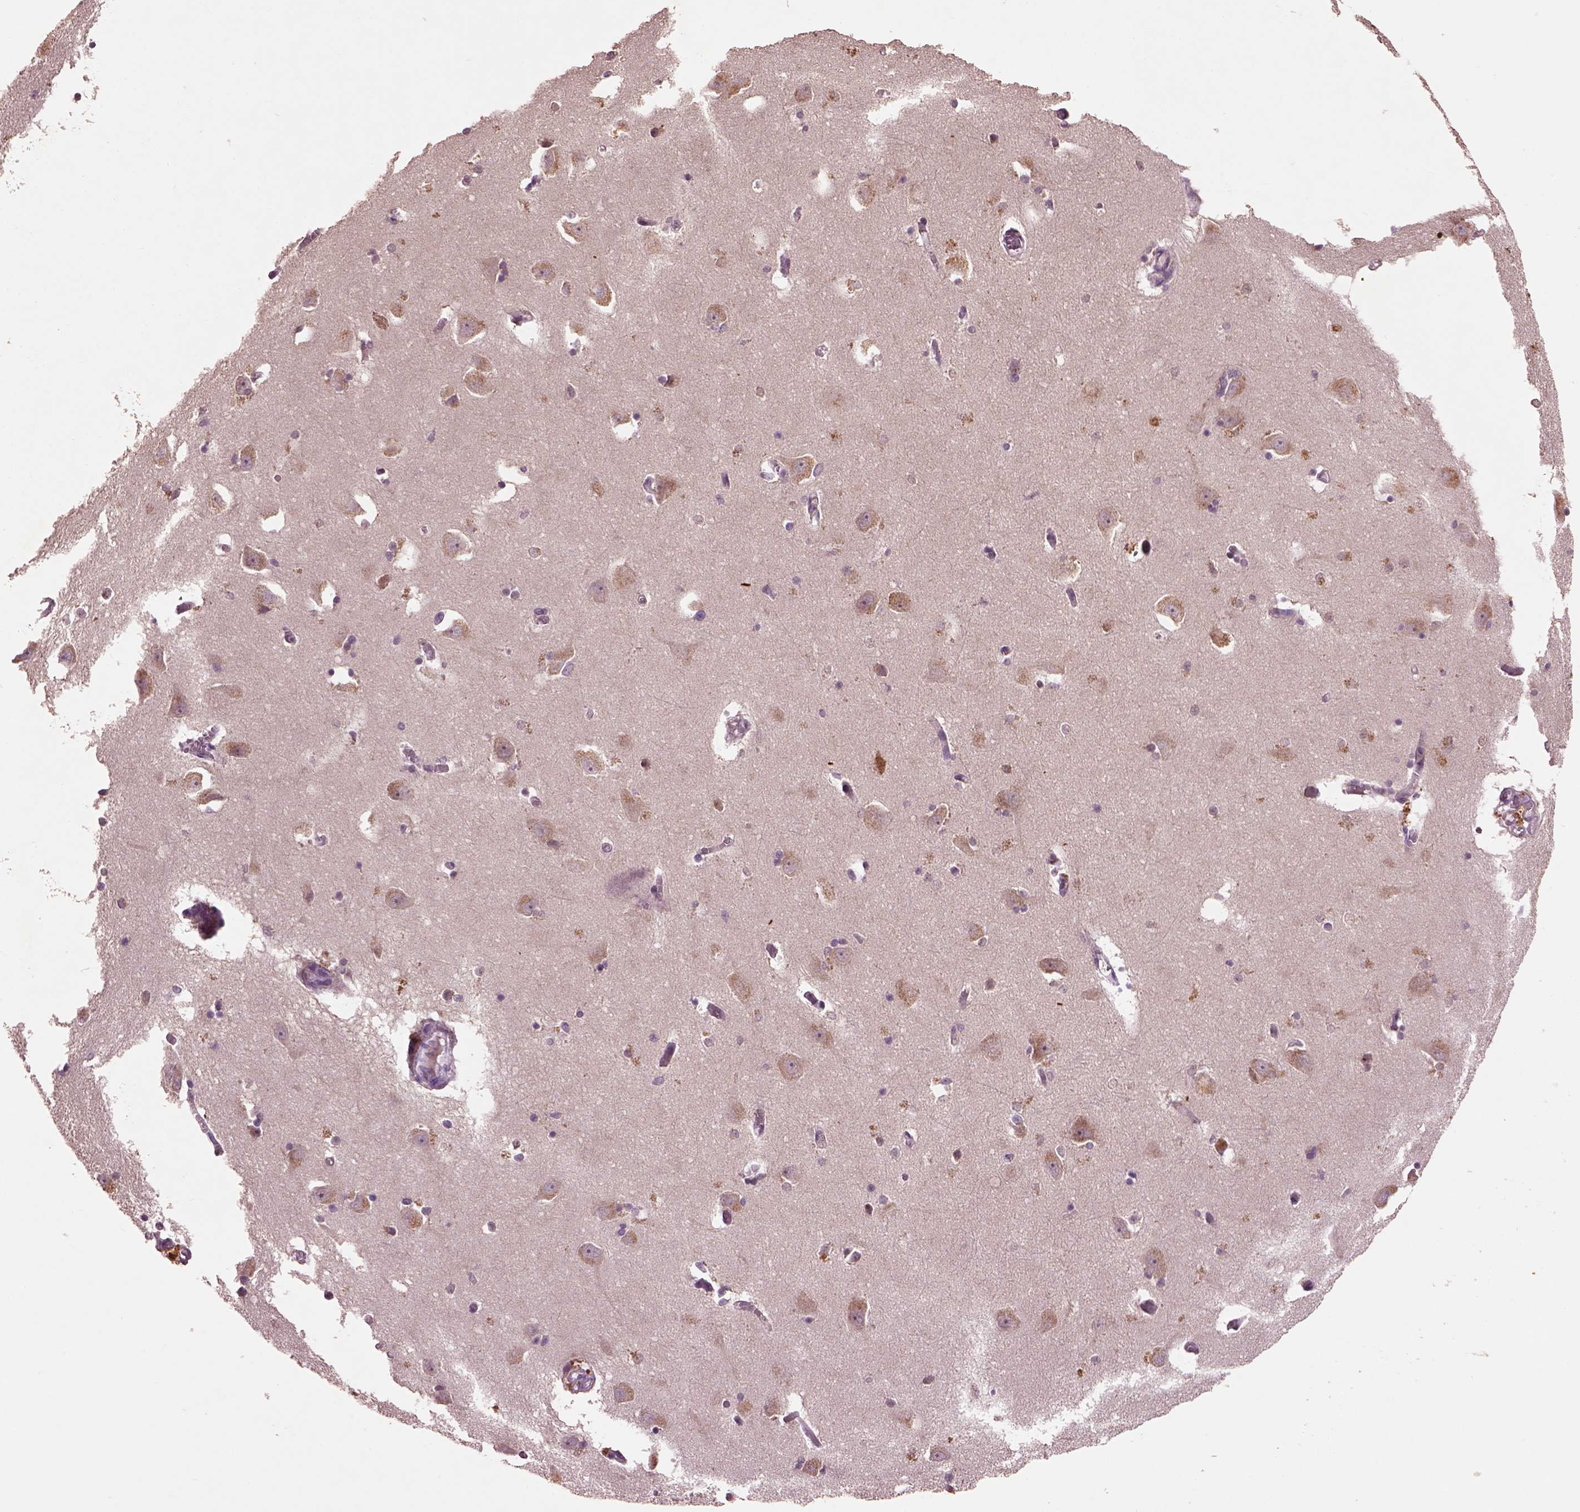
{"staining": {"intensity": "negative", "quantity": "none", "location": "none"}, "tissue": "caudate", "cell_type": "Glial cells", "image_type": "normal", "snomed": [{"axis": "morphology", "description": "Normal tissue, NOS"}, {"axis": "topography", "description": "Lateral ventricle wall"}, {"axis": "topography", "description": "Hippocampus"}], "caption": "This is a micrograph of IHC staining of normal caudate, which shows no positivity in glial cells.", "gene": "MTHFS", "patient": {"sex": "female", "age": 63}}